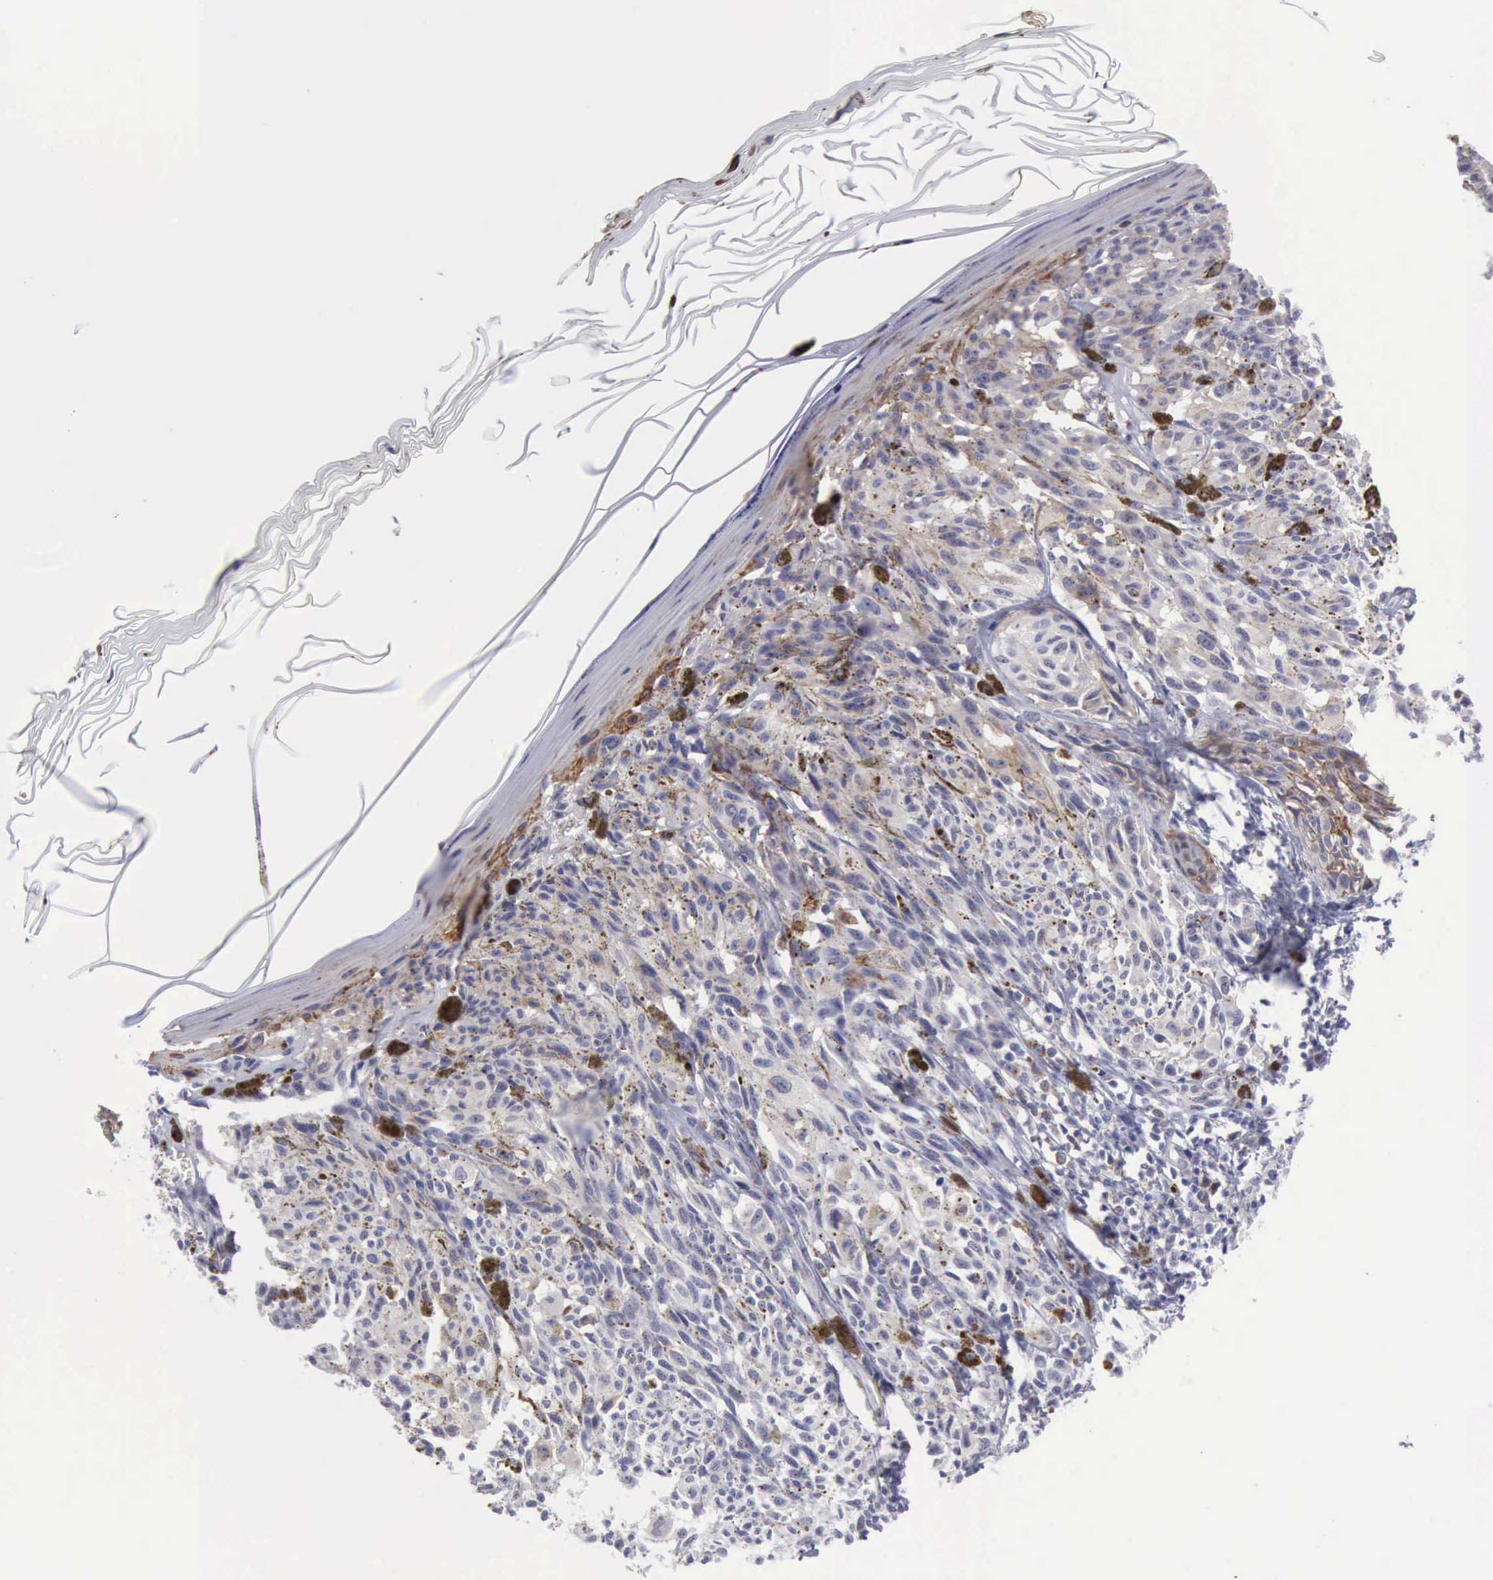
{"staining": {"intensity": "negative", "quantity": "none", "location": "none"}, "tissue": "melanoma", "cell_type": "Tumor cells", "image_type": "cancer", "snomed": [{"axis": "morphology", "description": "Malignant melanoma, NOS"}, {"axis": "topography", "description": "Skin"}], "caption": "Human melanoma stained for a protein using immunohistochemistry (IHC) exhibits no staining in tumor cells.", "gene": "TFRC", "patient": {"sex": "female", "age": 72}}